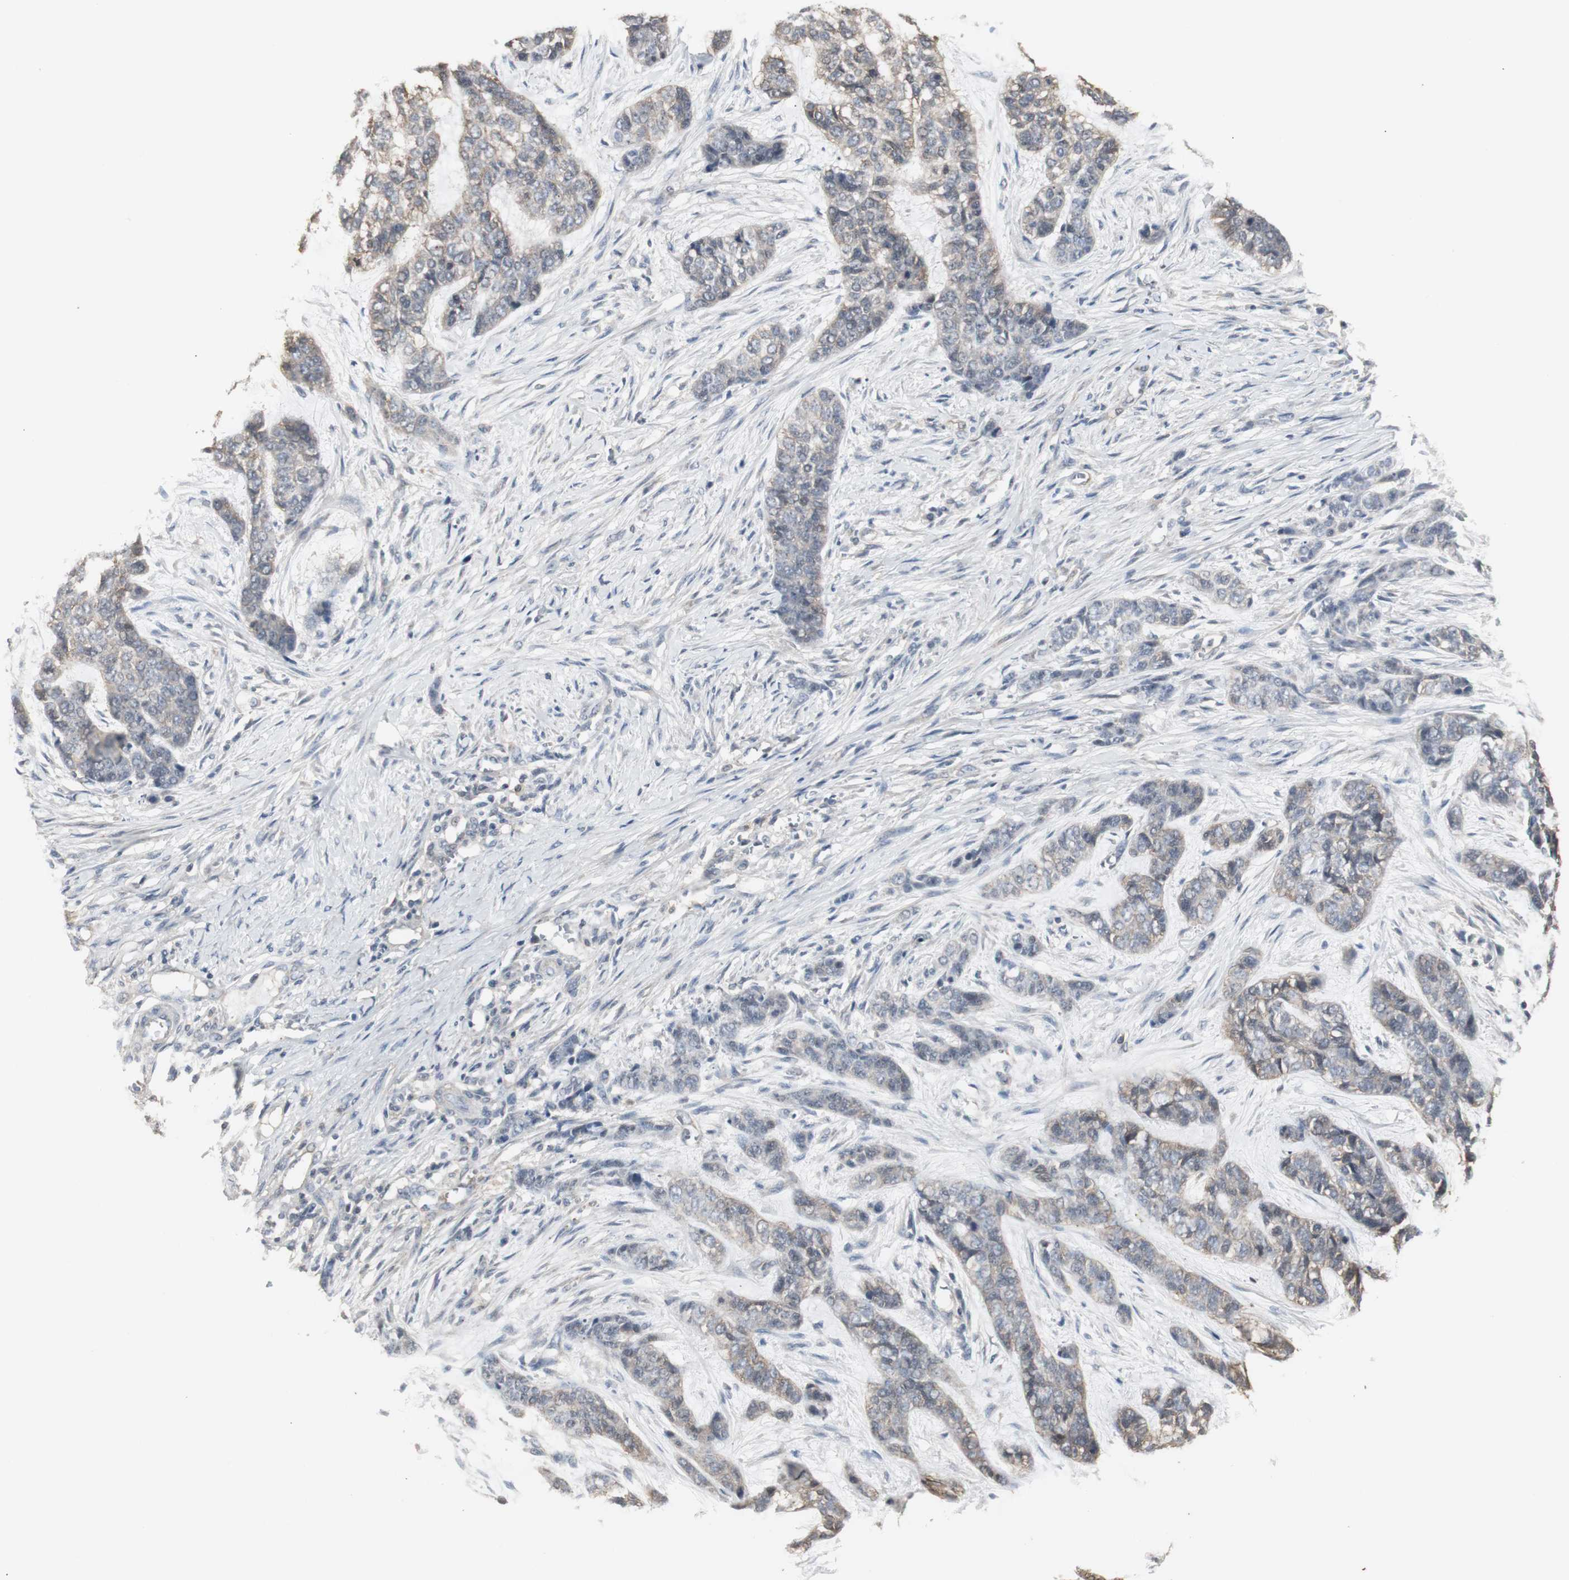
{"staining": {"intensity": "weak", "quantity": ">75%", "location": "cytoplasmic/membranous"}, "tissue": "skin cancer", "cell_type": "Tumor cells", "image_type": "cancer", "snomed": [{"axis": "morphology", "description": "Basal cell carcinoma"}, {"axis": "topography", "description": "Skin"}], "caption": "Tumor cells reveal weak cytoplasmic/membranous expression in about >75% of cells in skin basal cell carcinoma. The staining is performed using DAB brown chromogen to label protein expression. The nuclei are counter-stained blue using hematoxylin.", "gene": "HPRT1", "patient": {"sex": "female", "age": 64}}